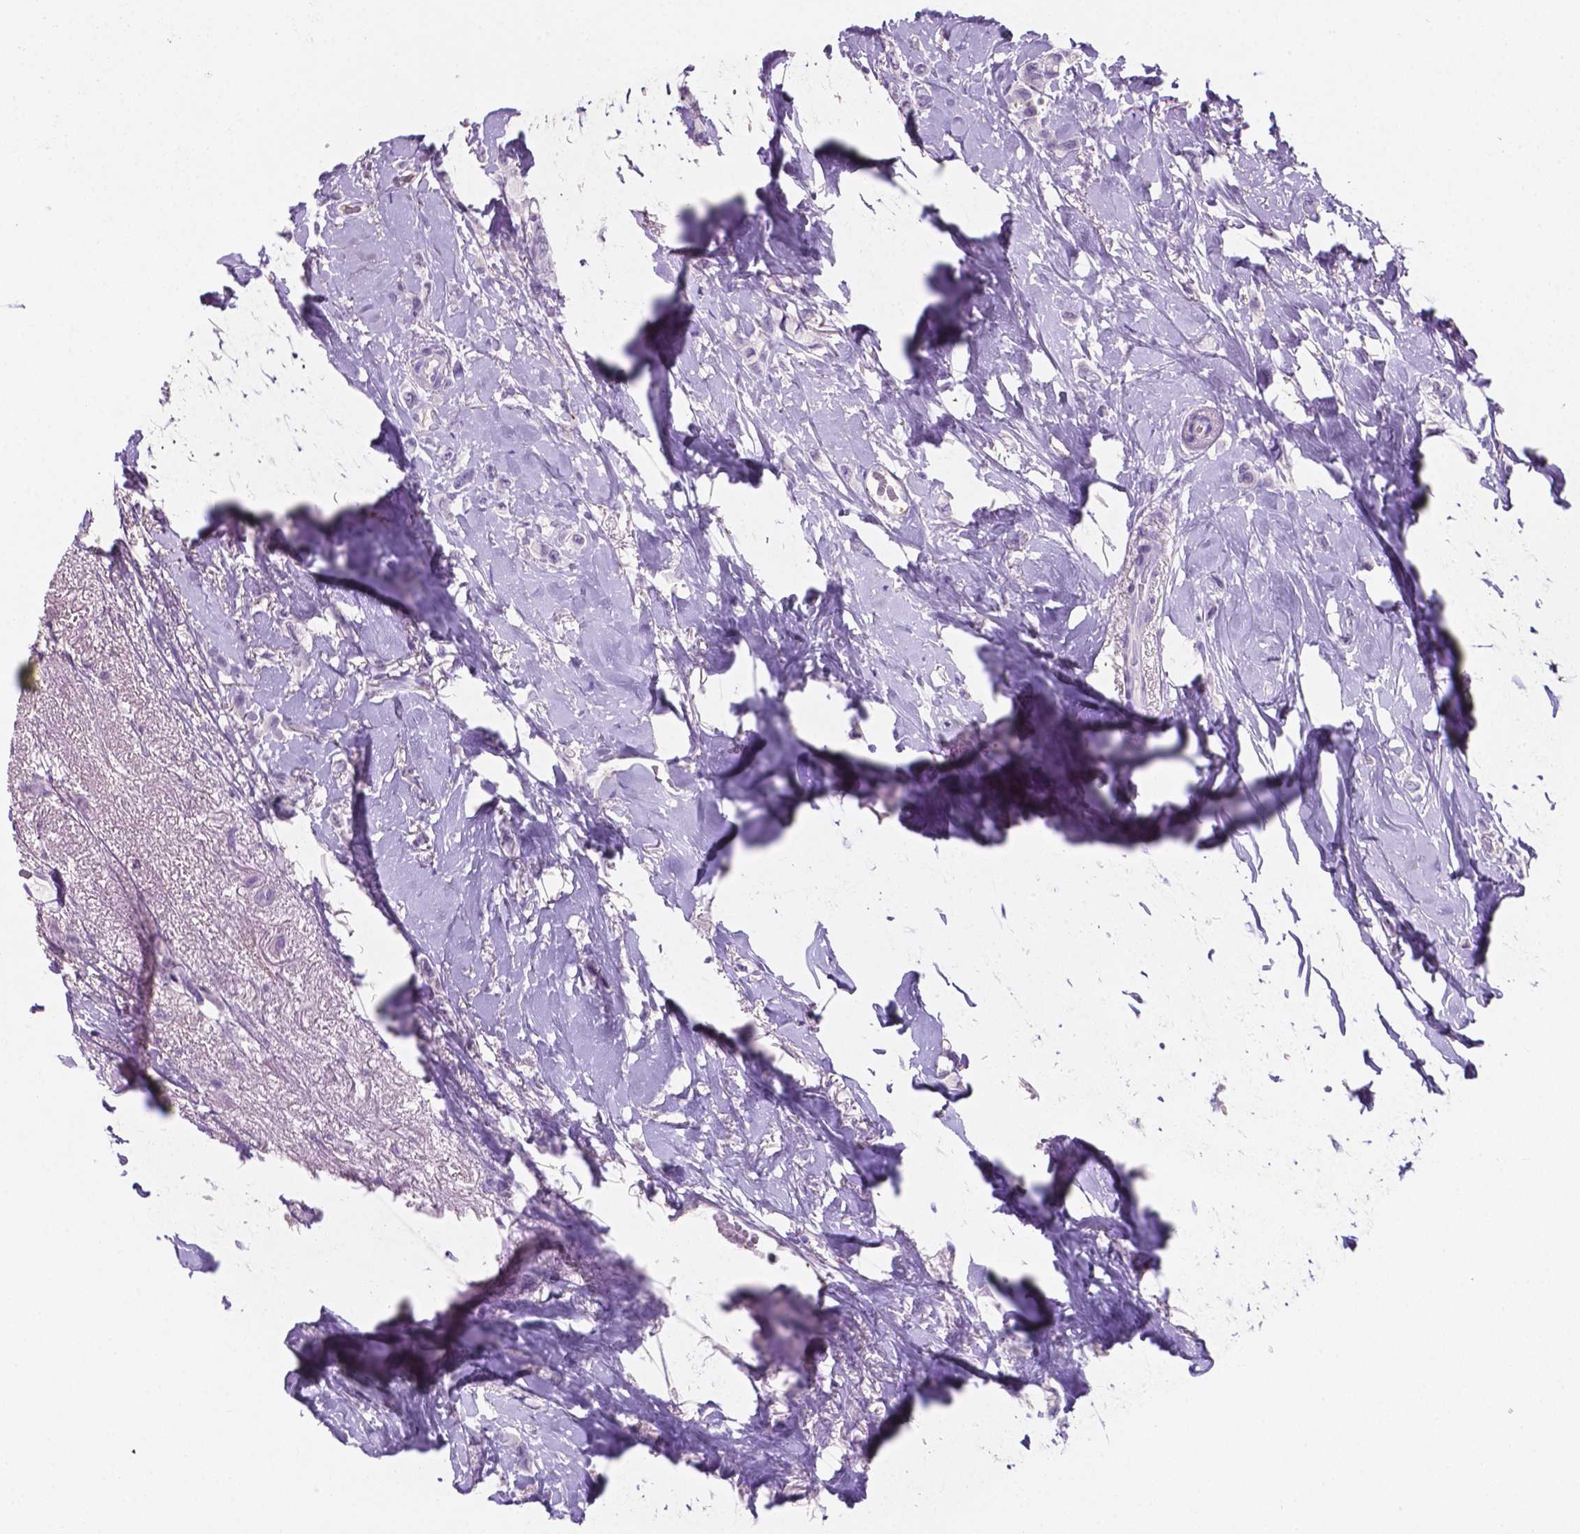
{"staining": {"intensity": "negative", "quantity": "none", "location": "none"}, "tissue": "breast cancer", "cell_type": "Tumor cells", "image_type": "cancer", "snomed": [{"axis": "morphology", "description": "Lobular carcinoma"}, {"axis": "topography", "description": "Breast"}], "caption": "A high-resolution image shows immunohistochemistry (IHC) staining of breast cancer, which reveals no significant staining in tumor cells.", "gene": "EBLN2", "patient": {"sex": "female", "age": 66}}